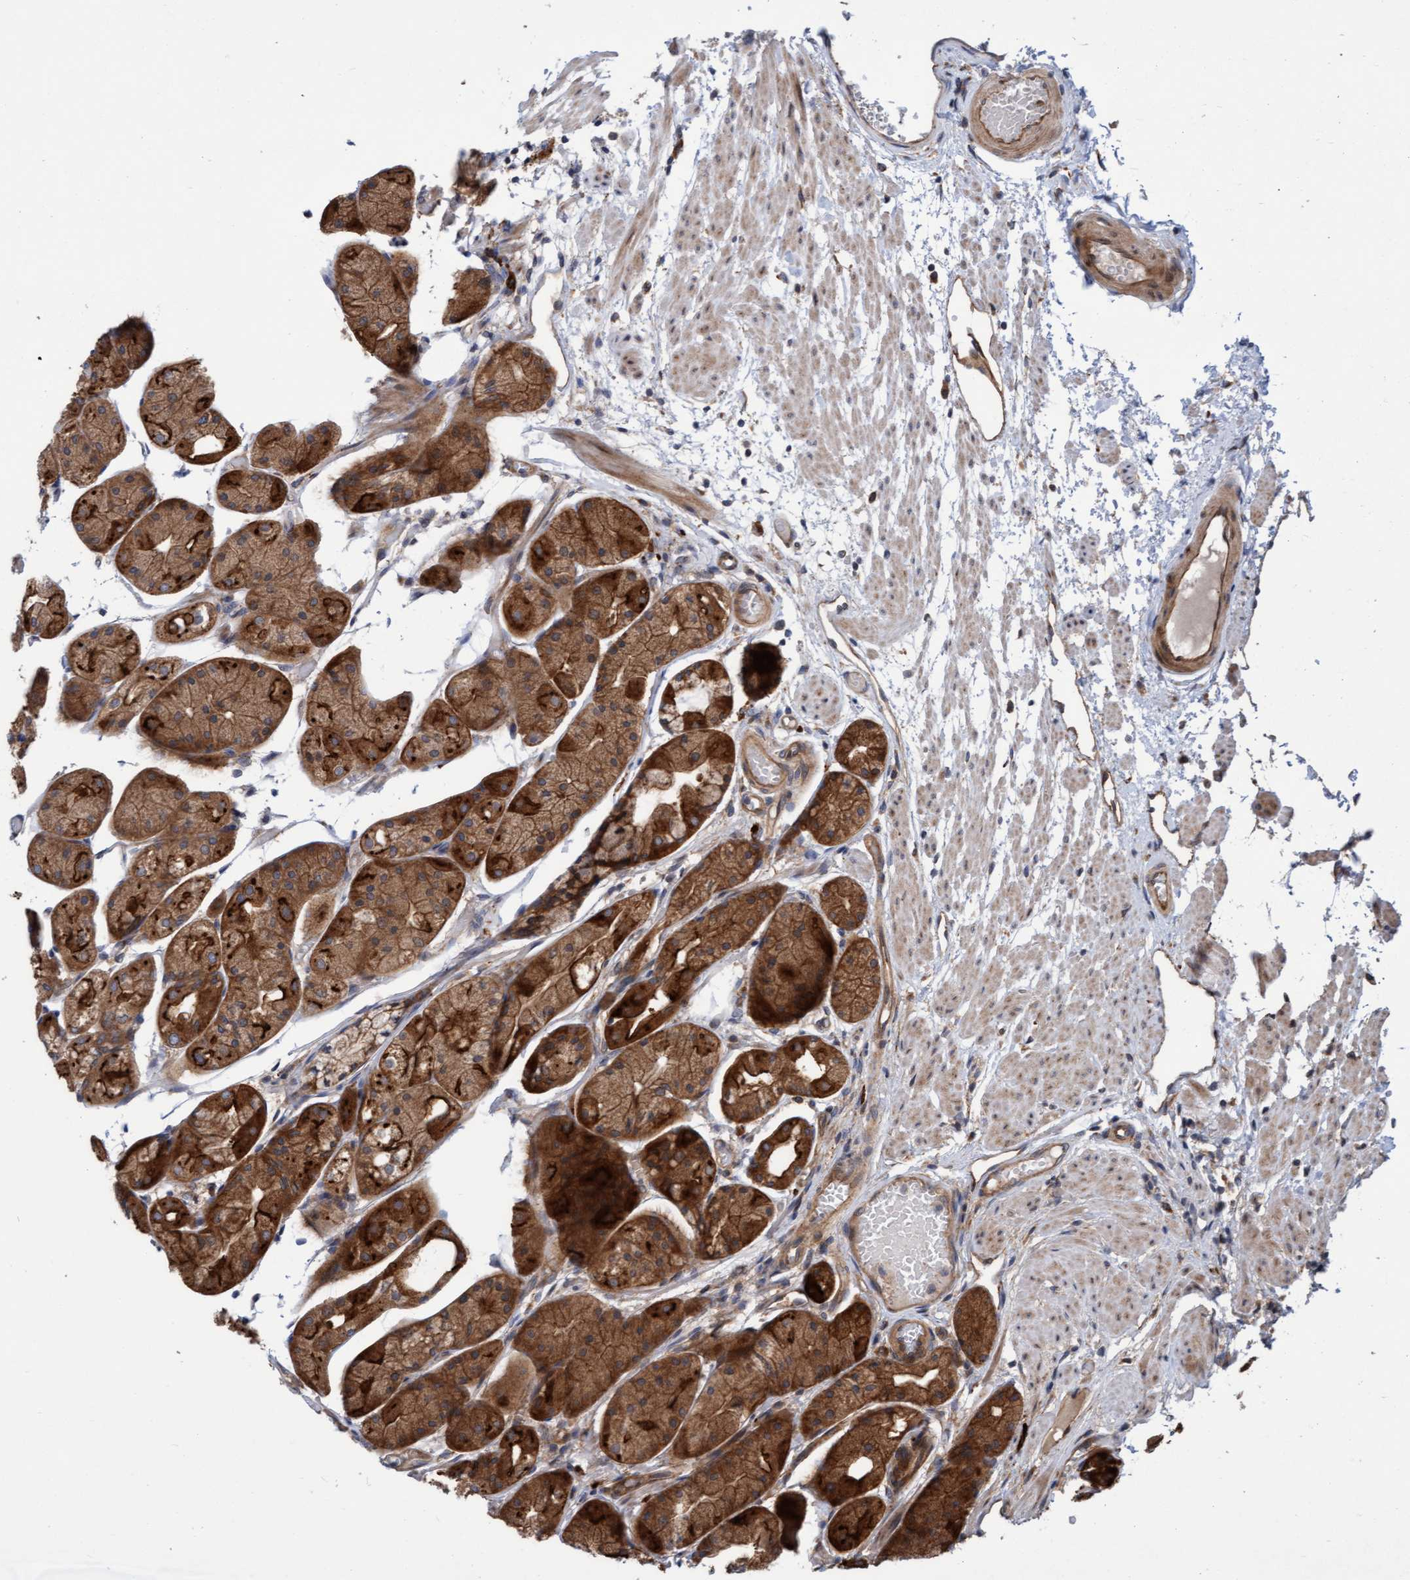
{"staining": {"intensity": "strong", "quantity": ">75%", "location": "cytoplasmic/membranous"}, "tissue": "stomach", "cell_type": "Glandular cells", "image_type": "normal", "snomed": [{"axis": "morphology", "description": "Normal tissue, NOS"}, {"axis": "topography", "description": "Stomach, upper"}], "caption": "Strong cytoplasmic/membranous positivity is identified in approximately >75% of glandular cells in benign stomach.", "gene": "KIAA0753", "patient": {"sex": "male", "age": 72}}